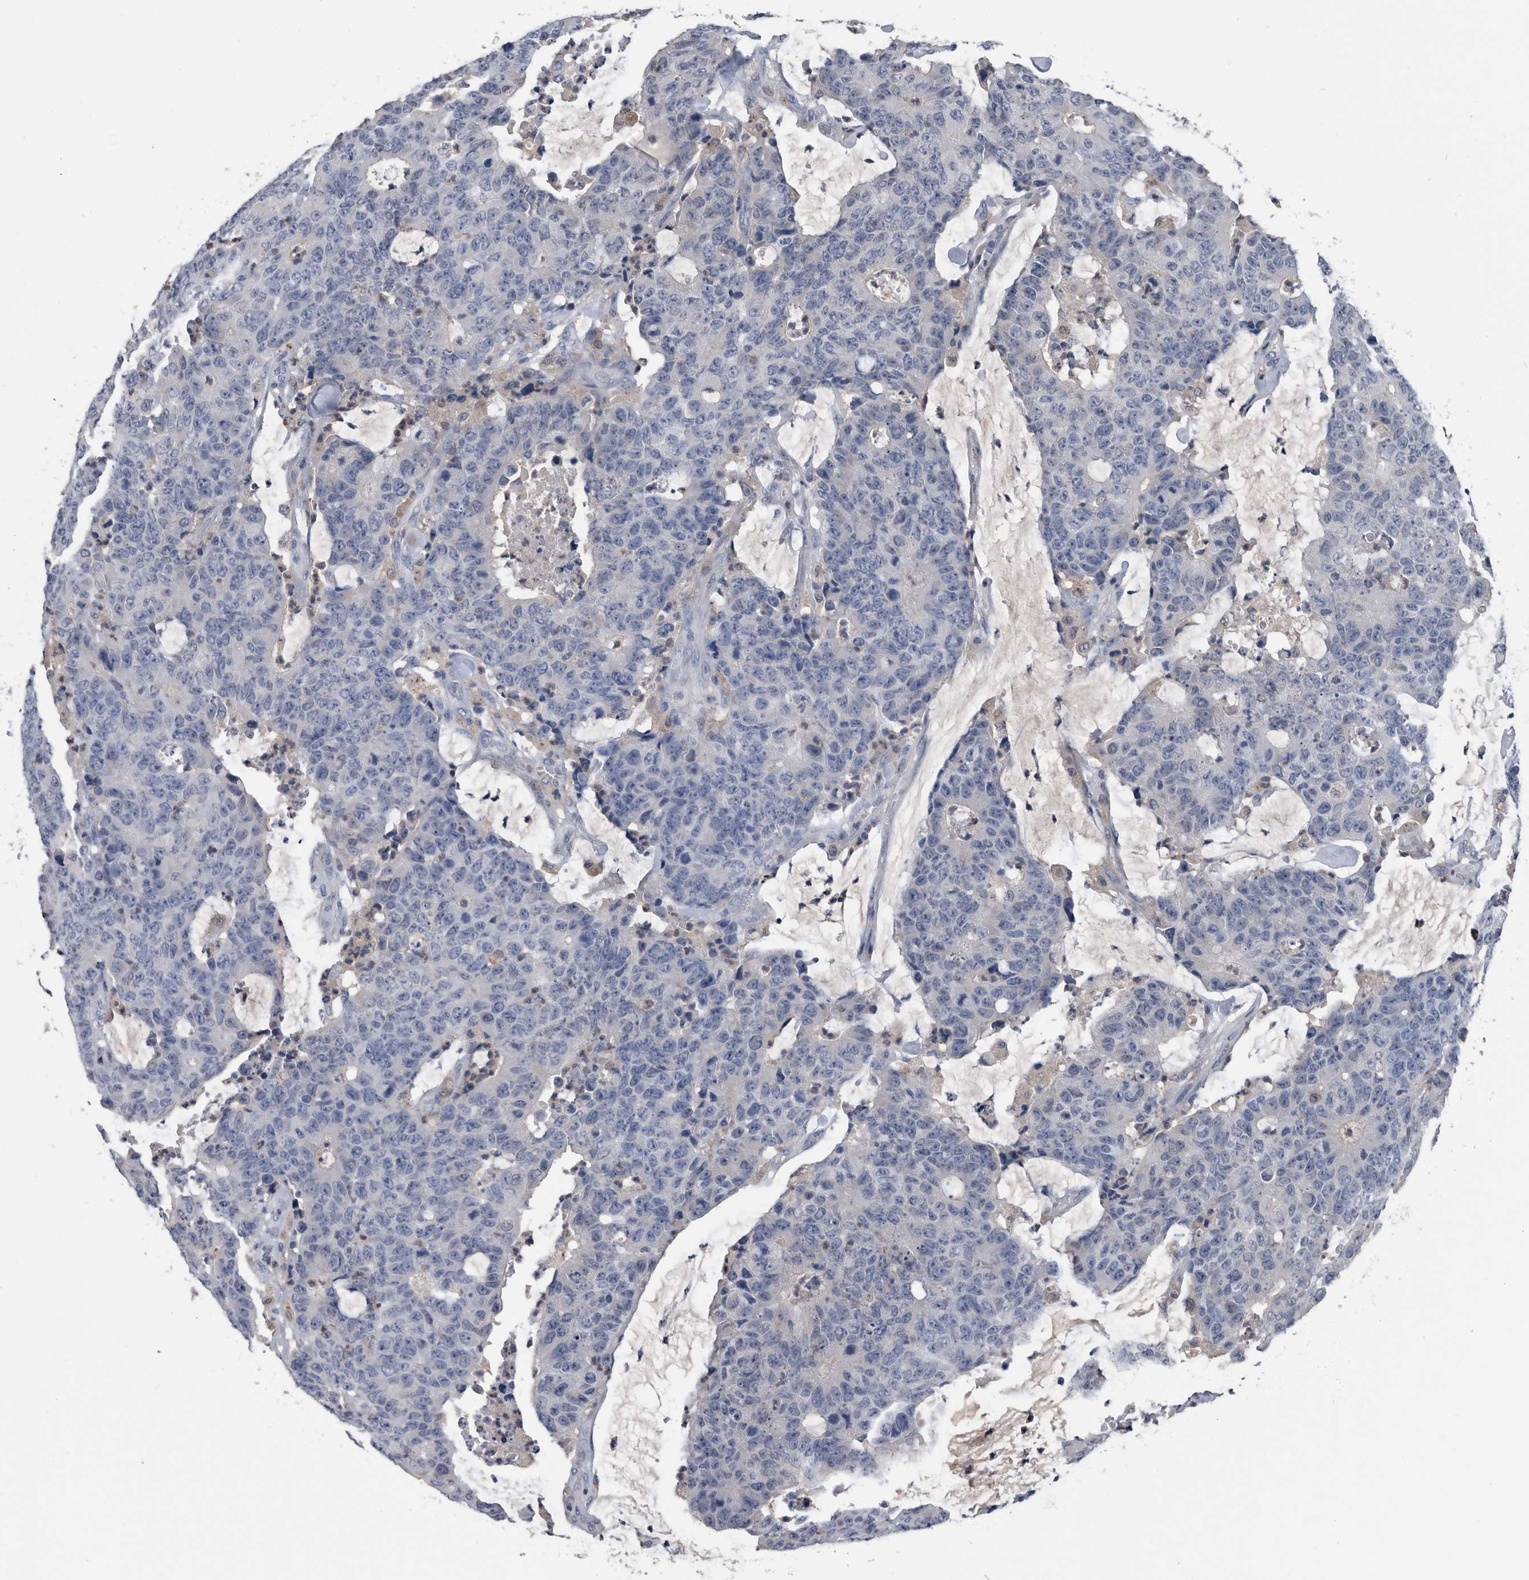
{"staining": {"intensity": "negative", "quantity": "none", "location": "none"}, "tissue": "colorectal cancer", "cell_type": "Tumor cells", "image_type": "cancer", "snomed": [{"axis": "morphology", "description": "Adenocarcinoma, NOS"}, {"axis": "topography", "description": "Colon"}], "caption": "The photomicrograph shows no staining of tumor cells in colorectal cancer.", "gene": "PDXK", "patient": {"sex": "female", "age": 86}}